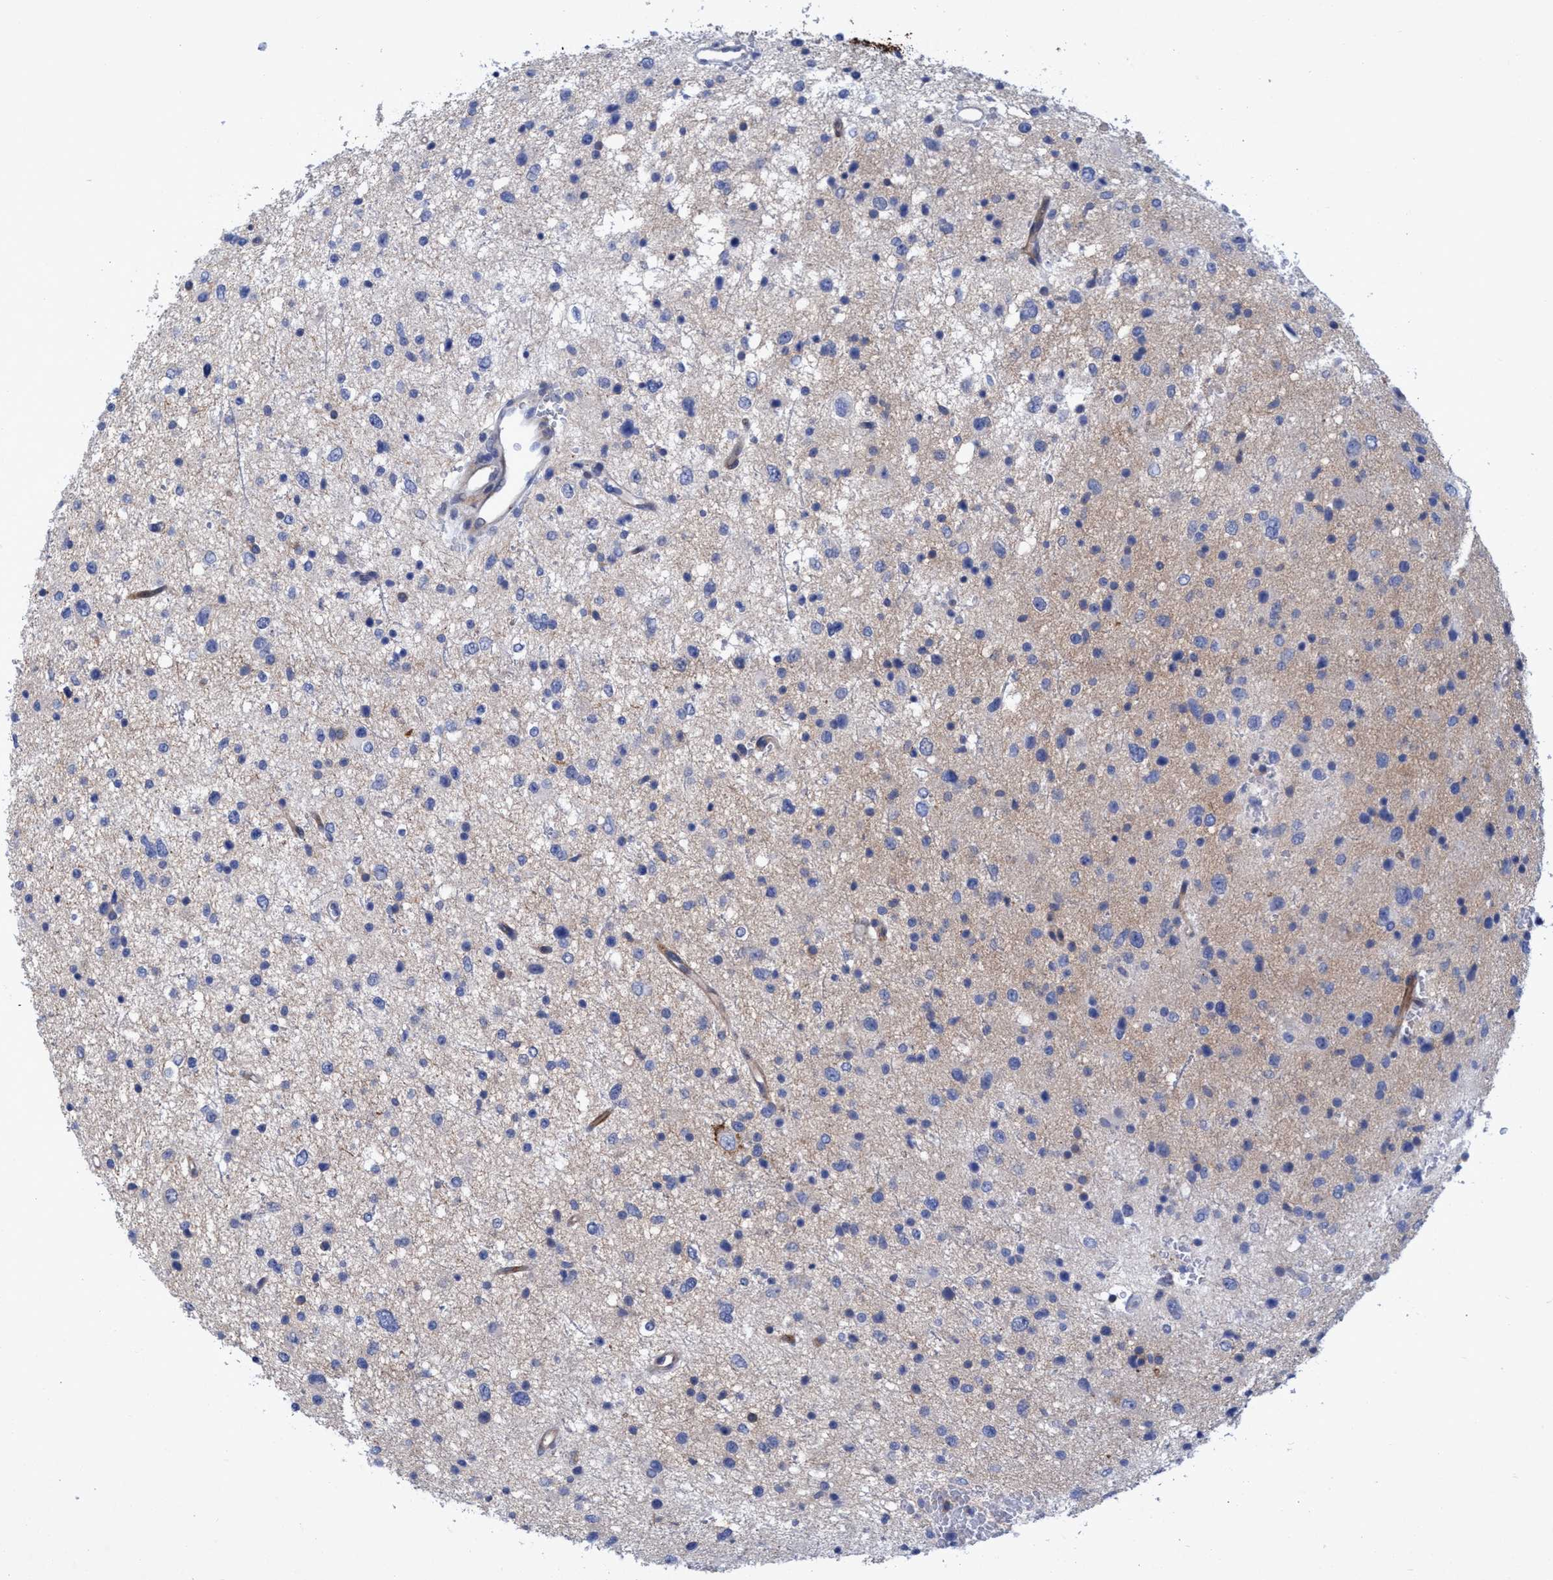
{"staining": {"intensity": "weak", "quantity": "<25%", "location": "cytoplasmic/membranous"}, "tissue": "glioma", "cell_type": "Tumor cells", "image_type": "cancer", "snomed": [{"axis": "morphology", "description": "Glioma, malignant, Low grade"}, {"axis": "topography", "description": "Brain"}], "caption": "A photomicrograph of glioma stained for a protein shows no brown staining in tumor cells.", "gene": "R3HCC1", "patient": {"sex": "female", "age": 37}}